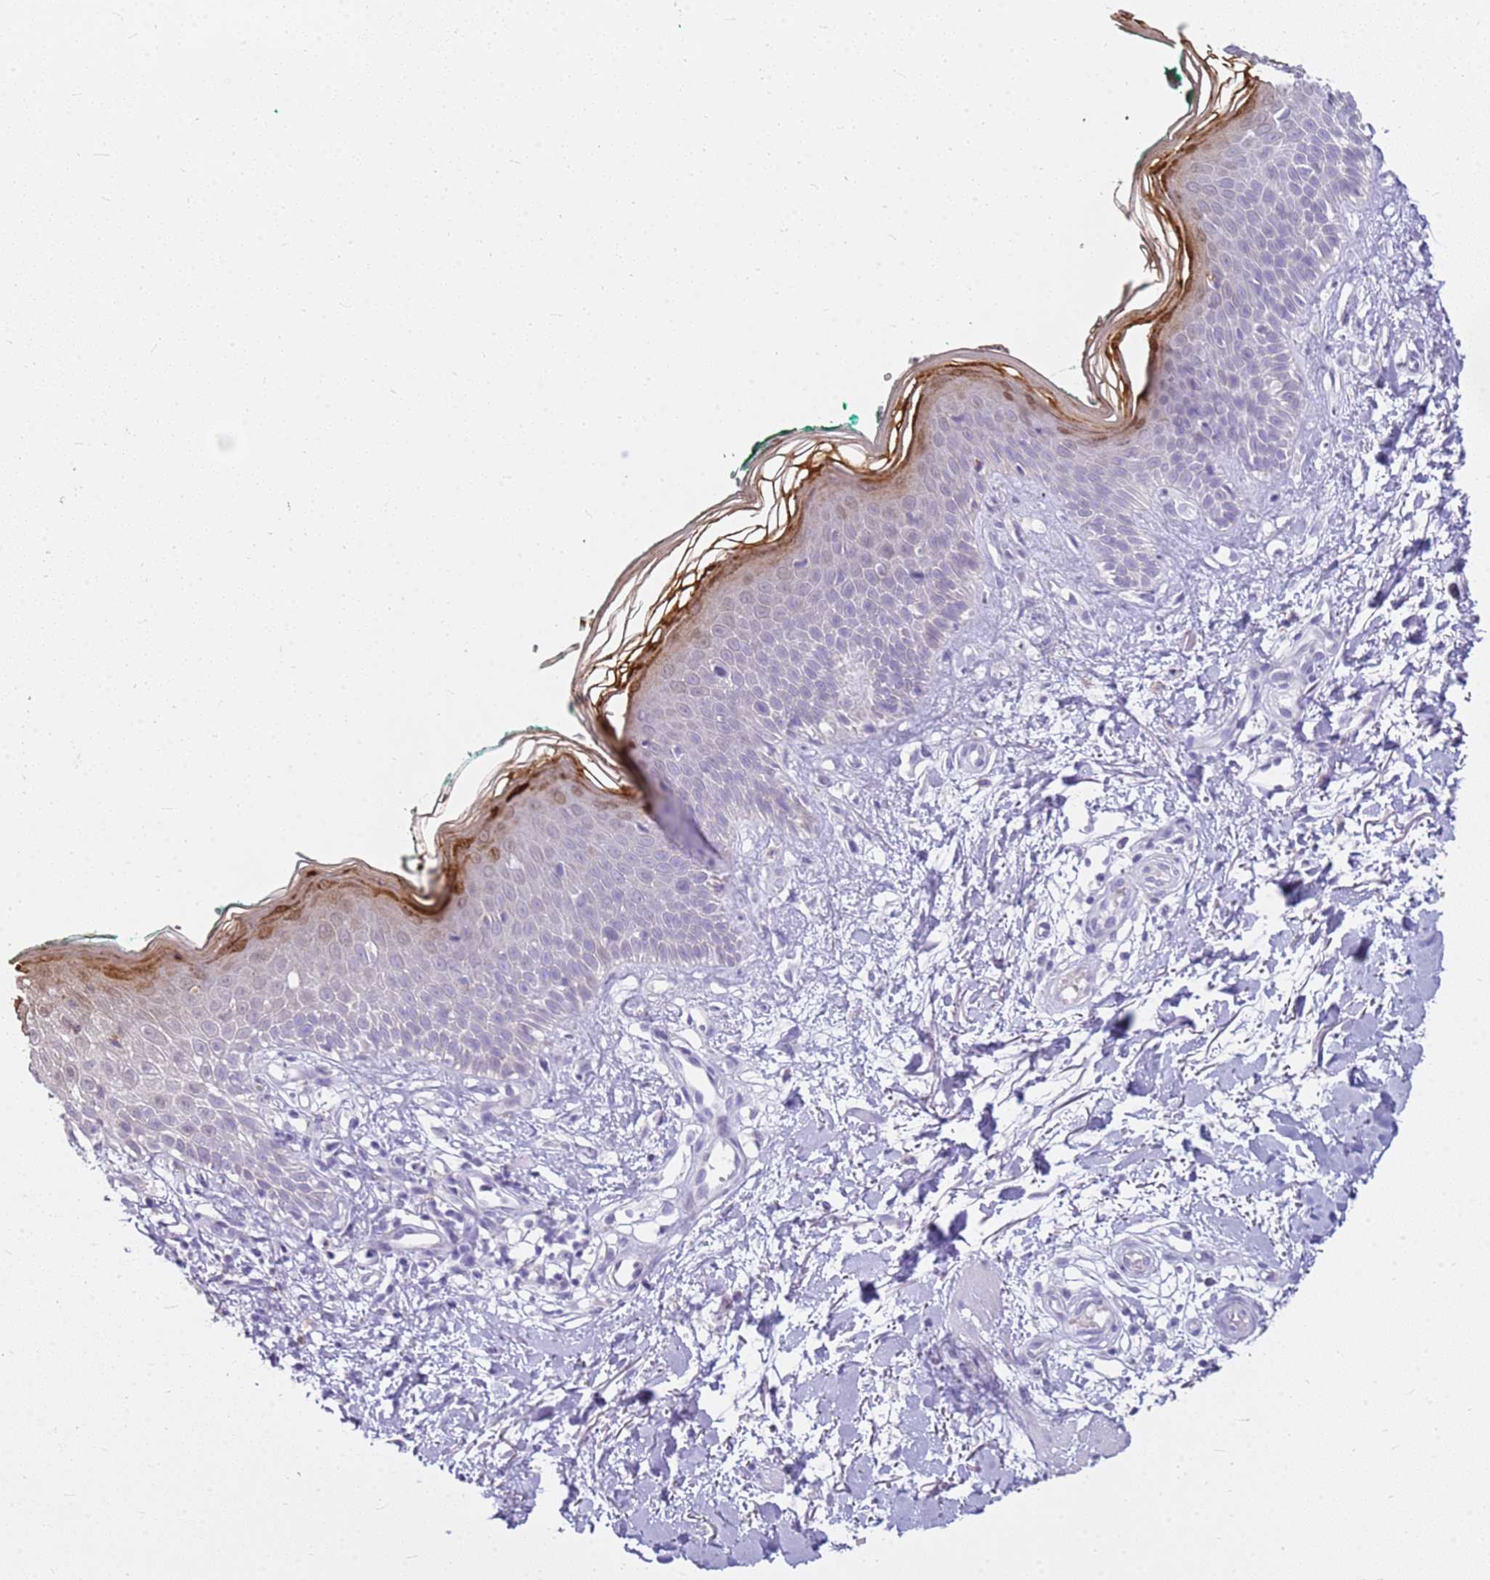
{"staining": {"intensity": "negative", "quantity": "none", "location": "none"}, "tissue": "skin", "cell_type": "Fibroblasts", "image_type": "normal", "snomed": [{"axis": "morphology", "description": "Normal tissue, NOS"}, {"axis": "morphology", "description": "Malignant melanoma, NOS"}, {"axis": "topography", "description": "Skin"}], "caption": "High power microscopy micrograph of an immunohistochemistry (IHC) histopathology image of benign skin, revealing no significant staining in fibroblasts. Brightfield microscopy of IHC stained with DAB (3,3'-diaminobenzidine) (brown) and hematoxylin (blue), captured at high magnification.", "gene": "CSTA", "patient": {"sex": "male", "age": 62}}